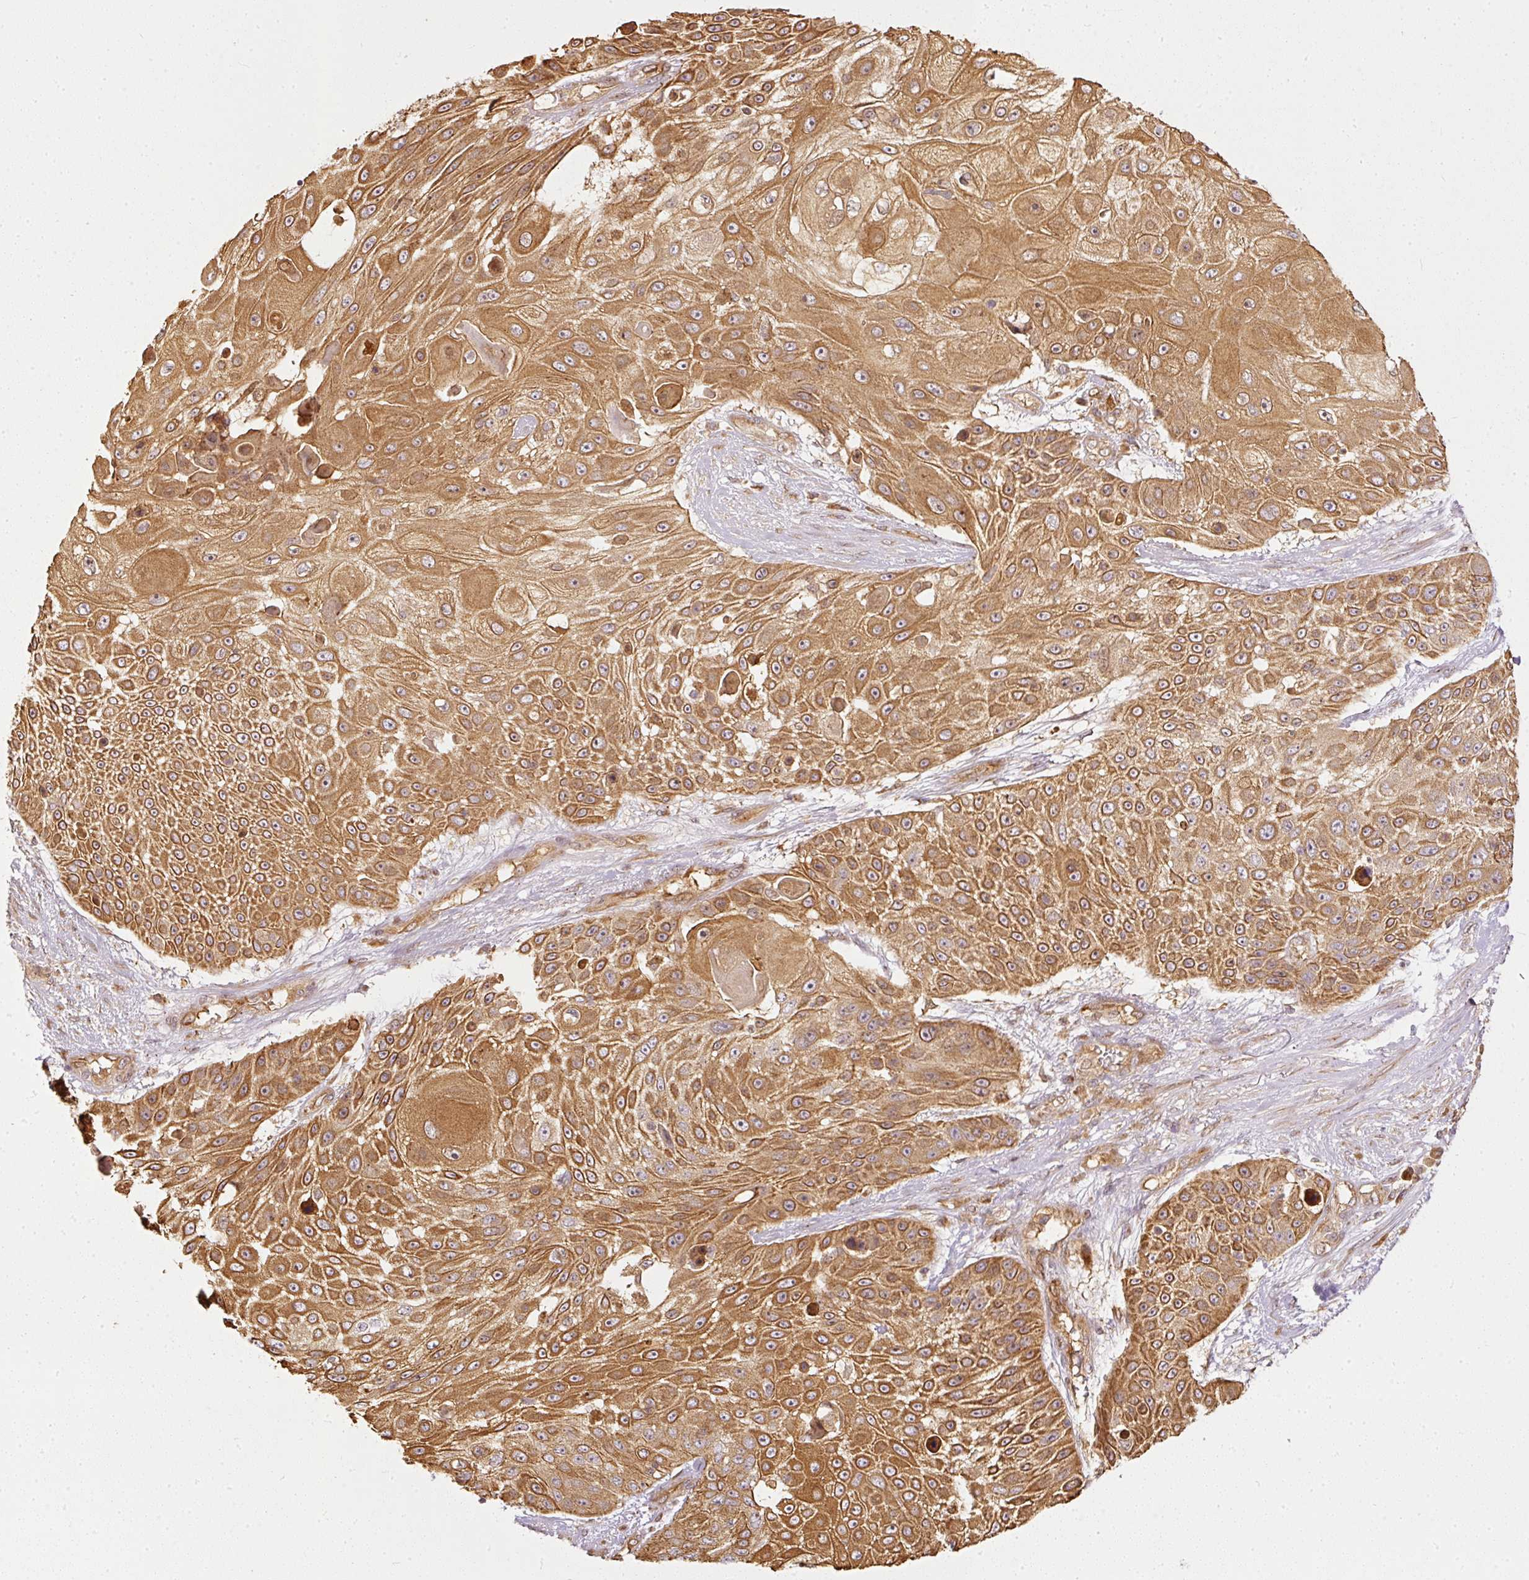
{"staining": {"intensity": "strong", "quantity": ">75%", "location": "cytoplasmic/membranous"}, "tissue": "skin cancer", "cell_type": "Tumor cells", "image_type": "cancer", "snomed": [{"axis": "morphology", "description": "Squamous cell carcinoma, NOS"}, {"axis": "topography", "description": "Skin"}], "caption": "Skin squamous cell carcinoma stained with a protein marker exhibits strong staining in tumor cells.", "gene": "MIF4GD", "patient": {"sex": "female", "age": 86}}